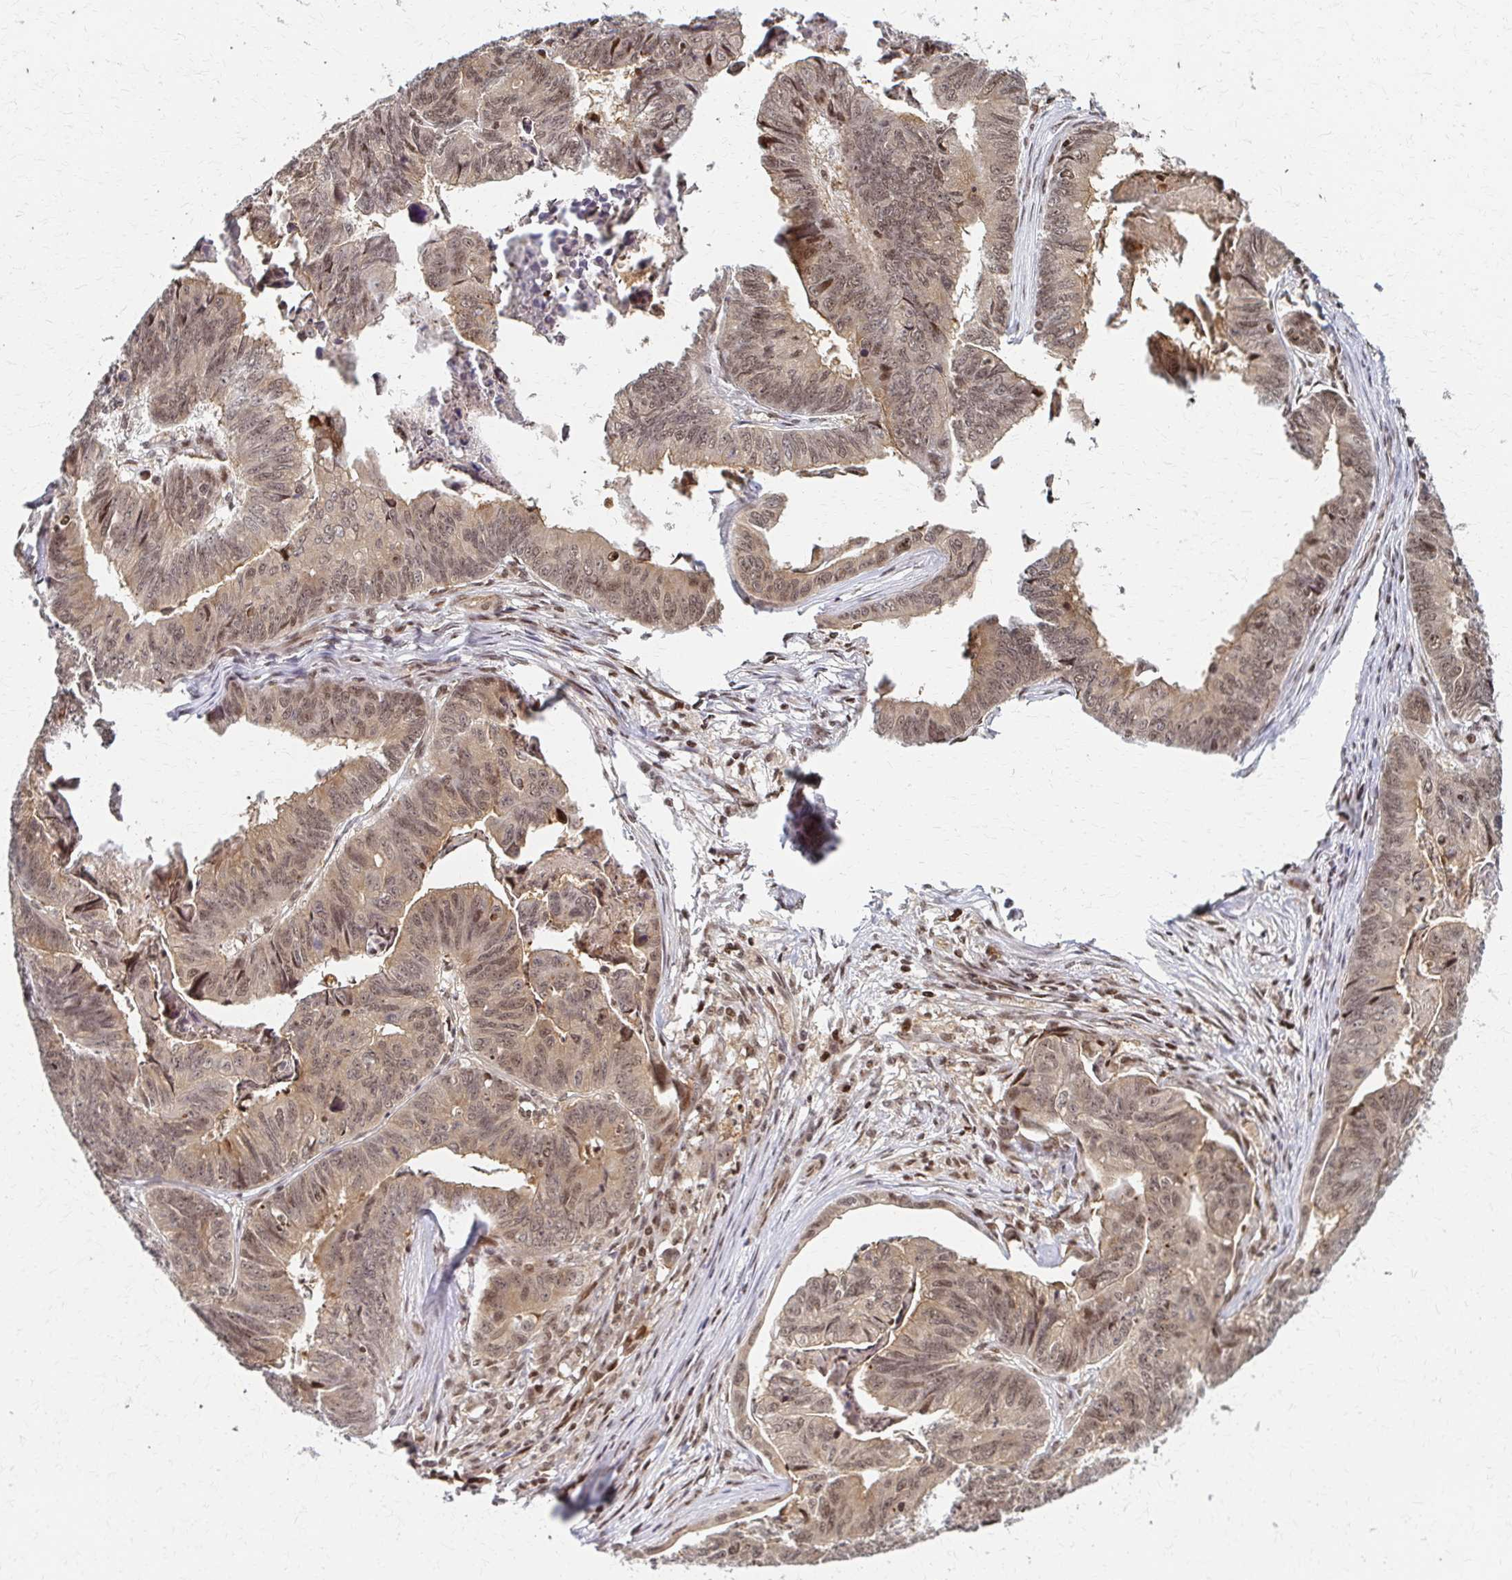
{"staining": {"intensity": "weak", "quantity": ">75%", "location": "cytoplasmic/membranous,nuclear"}, "tissue": "stomach cancer", "cell_type": "Tumor cells", "image_type": "cancer", "snomed": [{"axis": "morphology", "description": "Adenocarcinoma, NOS"}, {"axis": "topography", "description": "Stomach, lower"}], "caption": "DAB (3,3'-diaminobenzidine) immunohistochemical staining of human stomach cancer shows weak cytoplasmic/membranous and nuclear protein expression in approximately >75% of tumor cells.", "gene": "PSMD7", "patient": {"sex": "male", "age": 77}}